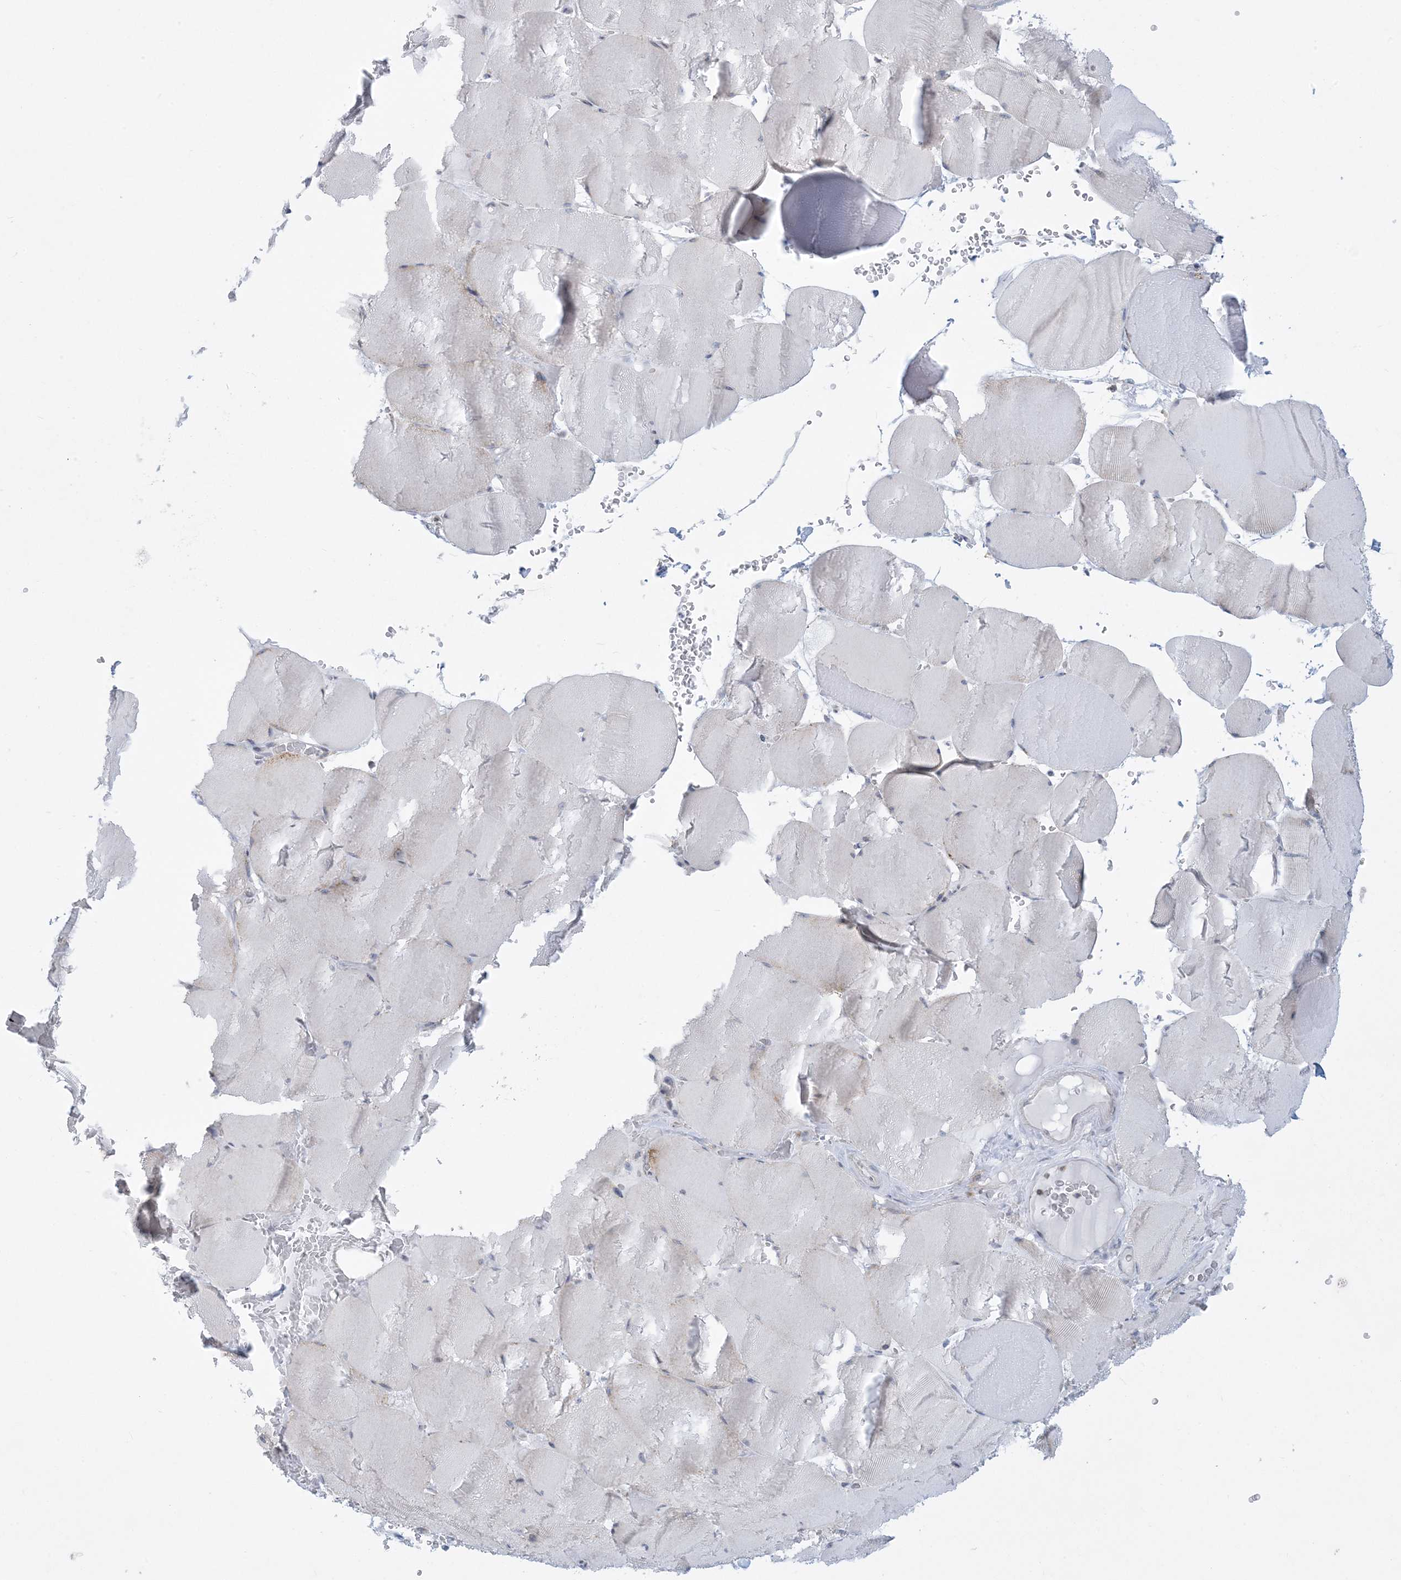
{"staining": {"intensity": "negative", "quantity": "none", "location": "none"}, "tissue": "skeletal muscle", "cell_type": "Myocytes", "image_type": "normal", "snomed": [{"axis": "morphology", "description": "Normal tissue, NOS"}, {"axis": "topography", "description": "Skeletal muscle"}, {"axis": "topography", "description": "Head-Neck"}], "caption": "A high-resolution photomicrograph shows immunohistochemistry (IHC) staining of unremarkable skeletal muscle, which shows no significant staining in myocytes. (DAB immunohistochemistry (IHC) visualized using brightfield microscopy, high magnification).", "gene": "SLAMF9", "patient": {"sex": "male", "age": 66}}